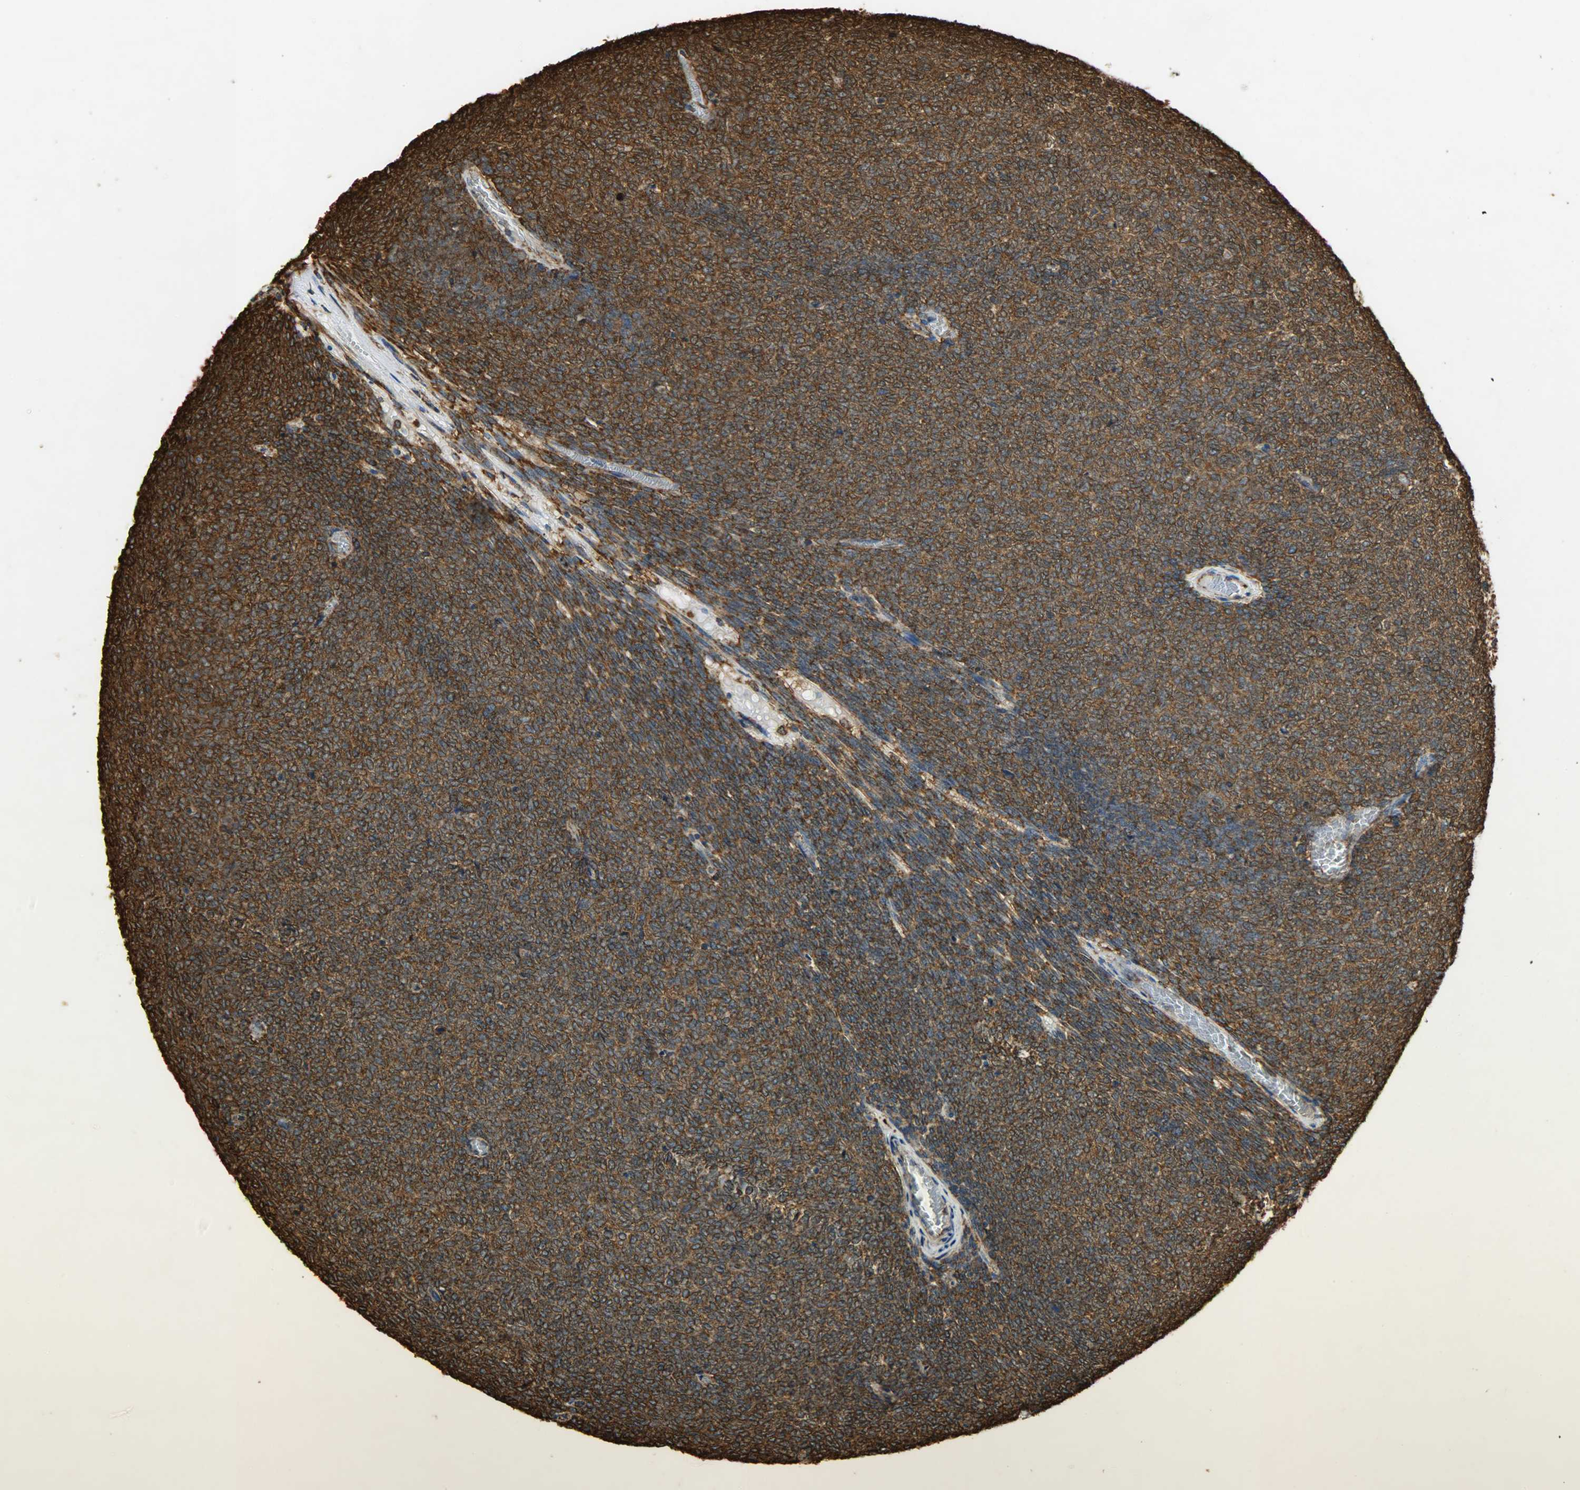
{"staining": {"intensity": "moderate", "quantity": ">75%", "location": "cytoplasmic/membranous"}, "tissue": "renal cancer", "cell_type": "Tumor cells", "image_type": "cancer", "snomed": [{"axis": "morphology", "description": "Neoplasm, malignant, NOS"}, {"axis": "topography", "description": "Kidney"}], "caption": "Neoplasm (malignant) (renal) stained with DAB (3,3'-diaminobenzidine) immunohistochemistry (IHC) reveals medium levels of moderate cytoplasmic/membranous expression in about >75% of tumor cells.", "gene": "HSP90B1", "patient": {"sex": "male", "age": 28}}